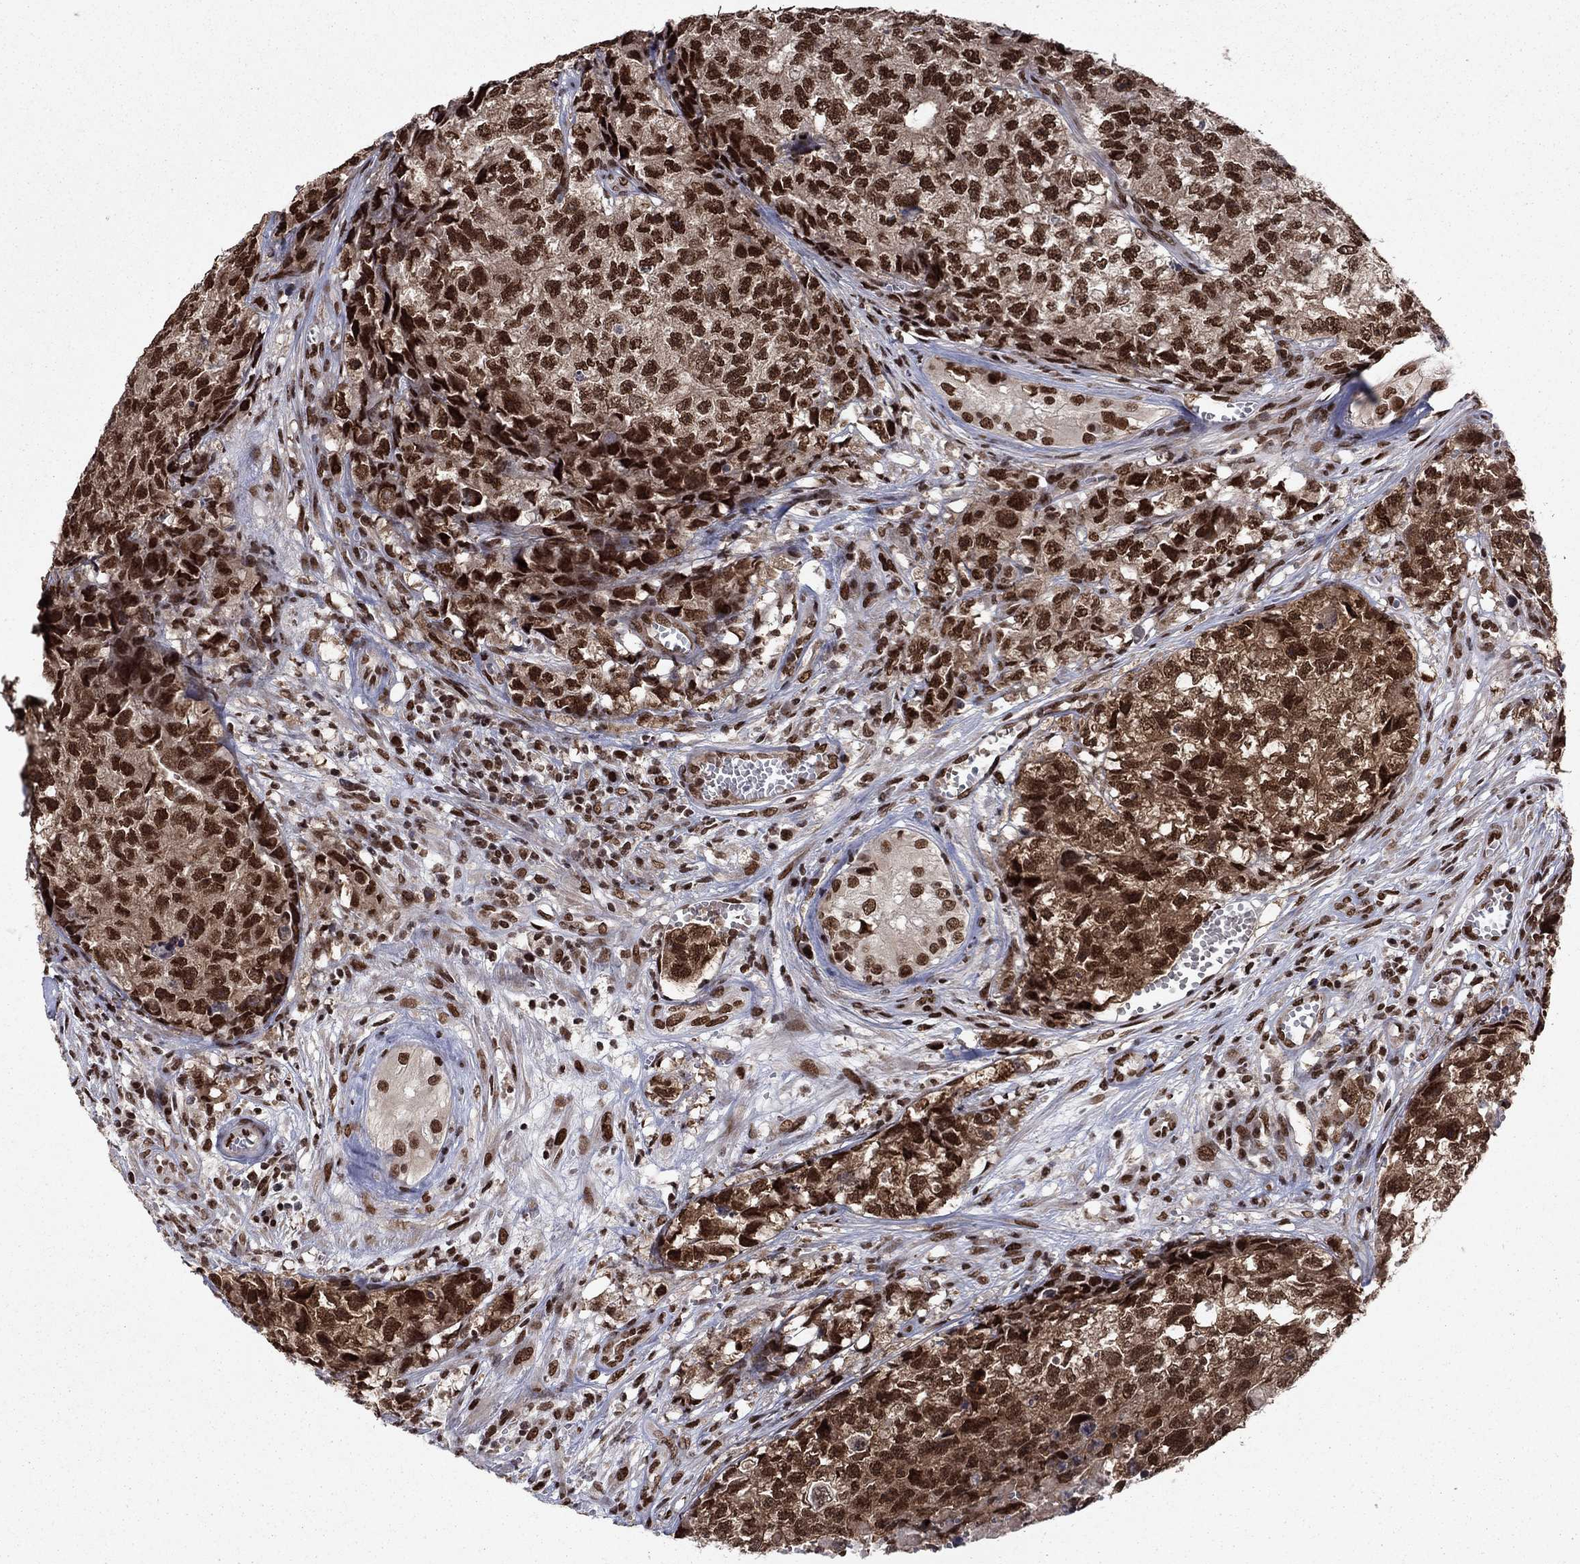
{"staining": {"intensity": "strong", "quantity": ">75%", "location": "cytoplasmic/membranous,nuclear"}, "tissue": "testis cancer", "cell_type": "Tumor cells", "image_type": "cancer", "snomed": [{"axis": "morphology", "description": "Seminoma, NOS"}, {"axis": "morphology", "description": "Carcinoma, Embryonal, NOS"}, {"axis": "topography", "description": "Testis"}], "caption": "Immunohistochemistry (IHC) staining of embryonal carcinoma (testis), which displays high levels of strong cytoplasmic/membranous and nuclear staining in about >75% of tumor cells indicating strong cytoplasmic/membranous and nuclear protein staining. The staining was performed using DAB (3,3'-diaminobenzidine) (brown) for protein detection and nuclei were counterstained in hematoxylin (blue).", "gene": "USP54", "patient": {"sex": "male", "age": 22}}